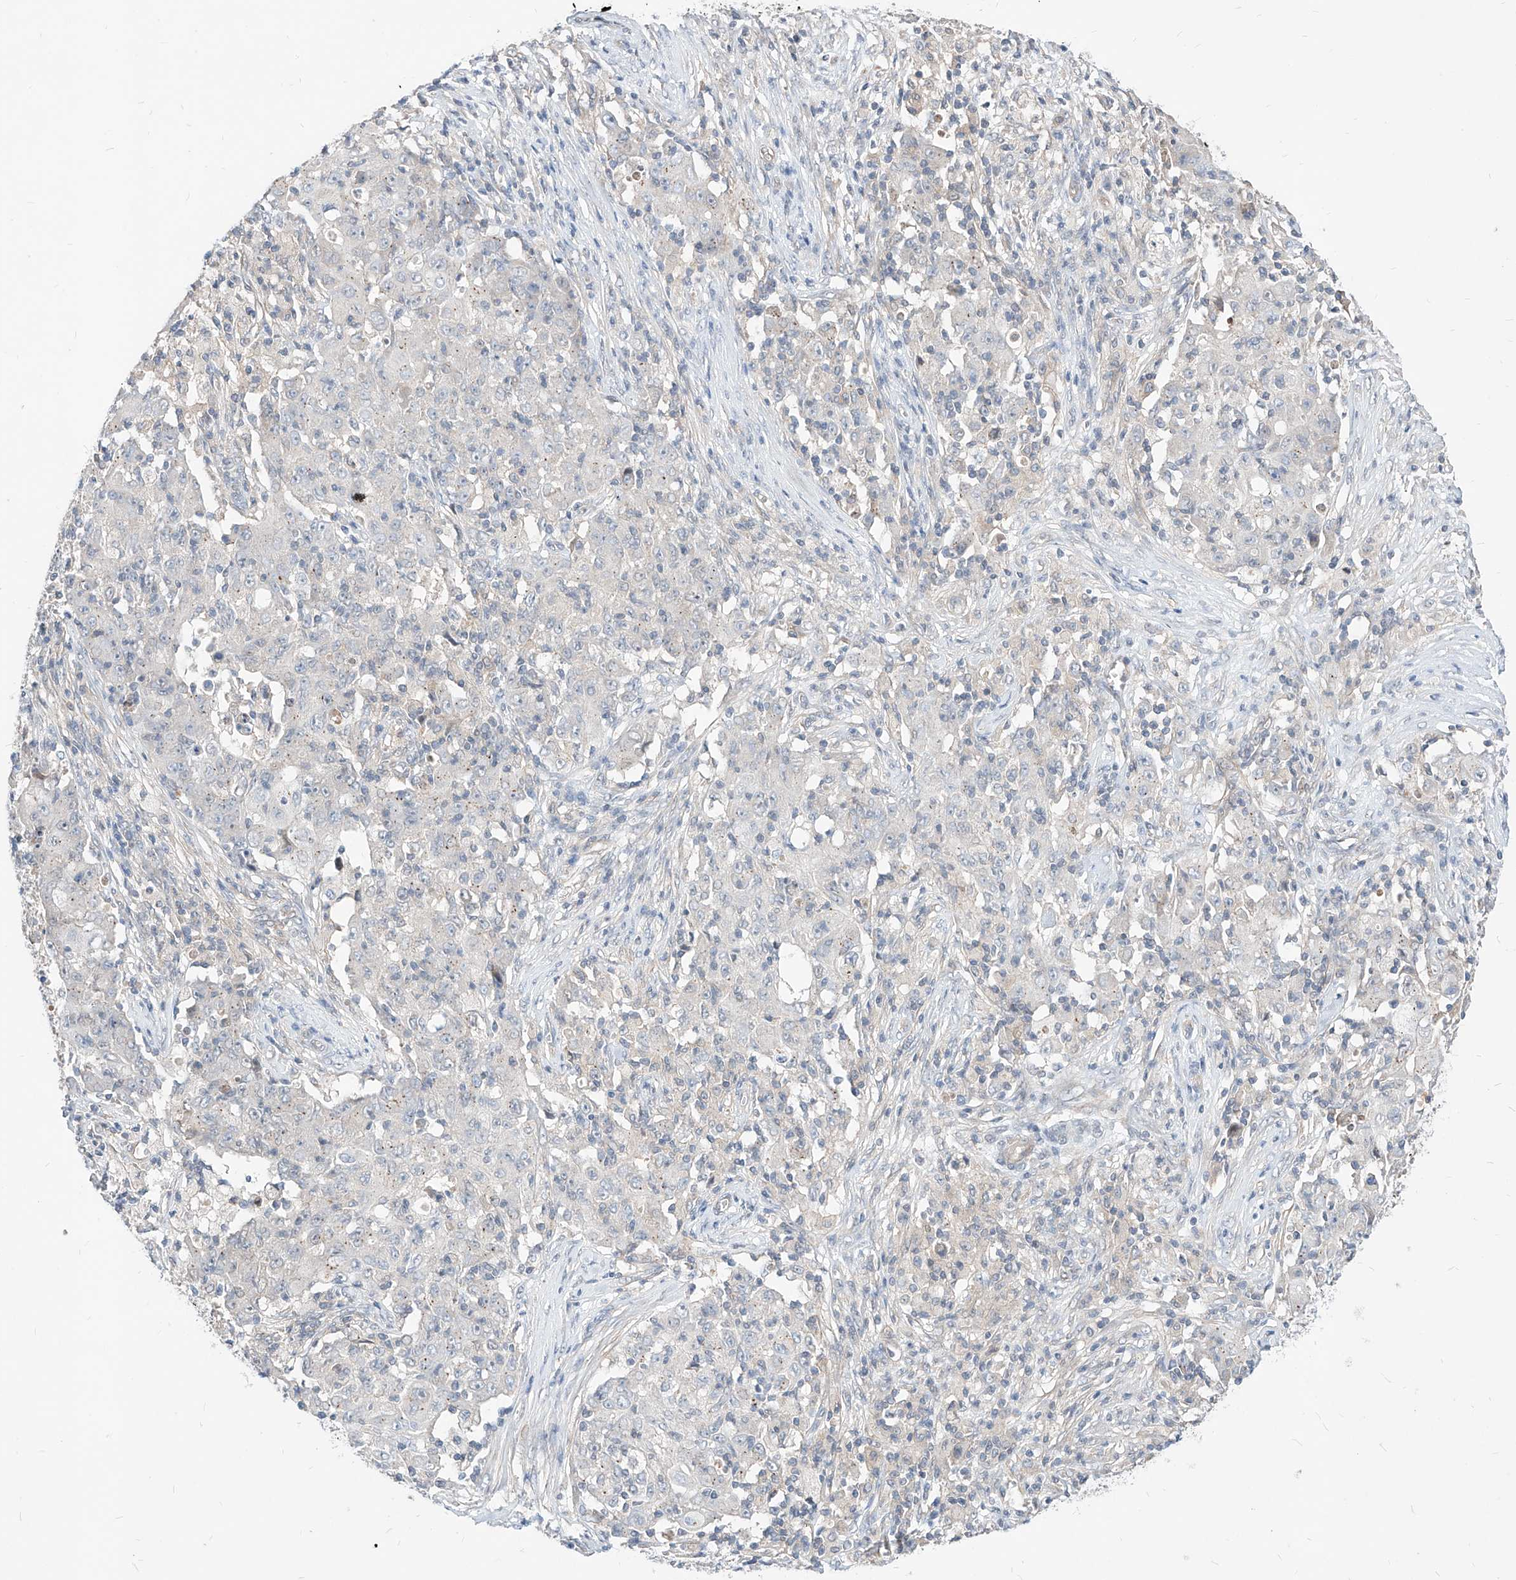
{"staining": {"intensity": "negative", "quantity": "none", "location": "none"}, "tissue": "ovarian cancer", "cell_type": "Tumor cells", "image_type": "cancer", "snomed": [{"axis": "morphology", "description": "Carcinoma, endometroid"}, {"axis": "topography", "description": "Ovary"}], "caption": "Endometroid carcinoma (ovarian) stained for a protein using immunohistochemistry displays no staining tumor cells.", "gene": "TSNAX", "patient": {"sex": "female", "age": 42}}